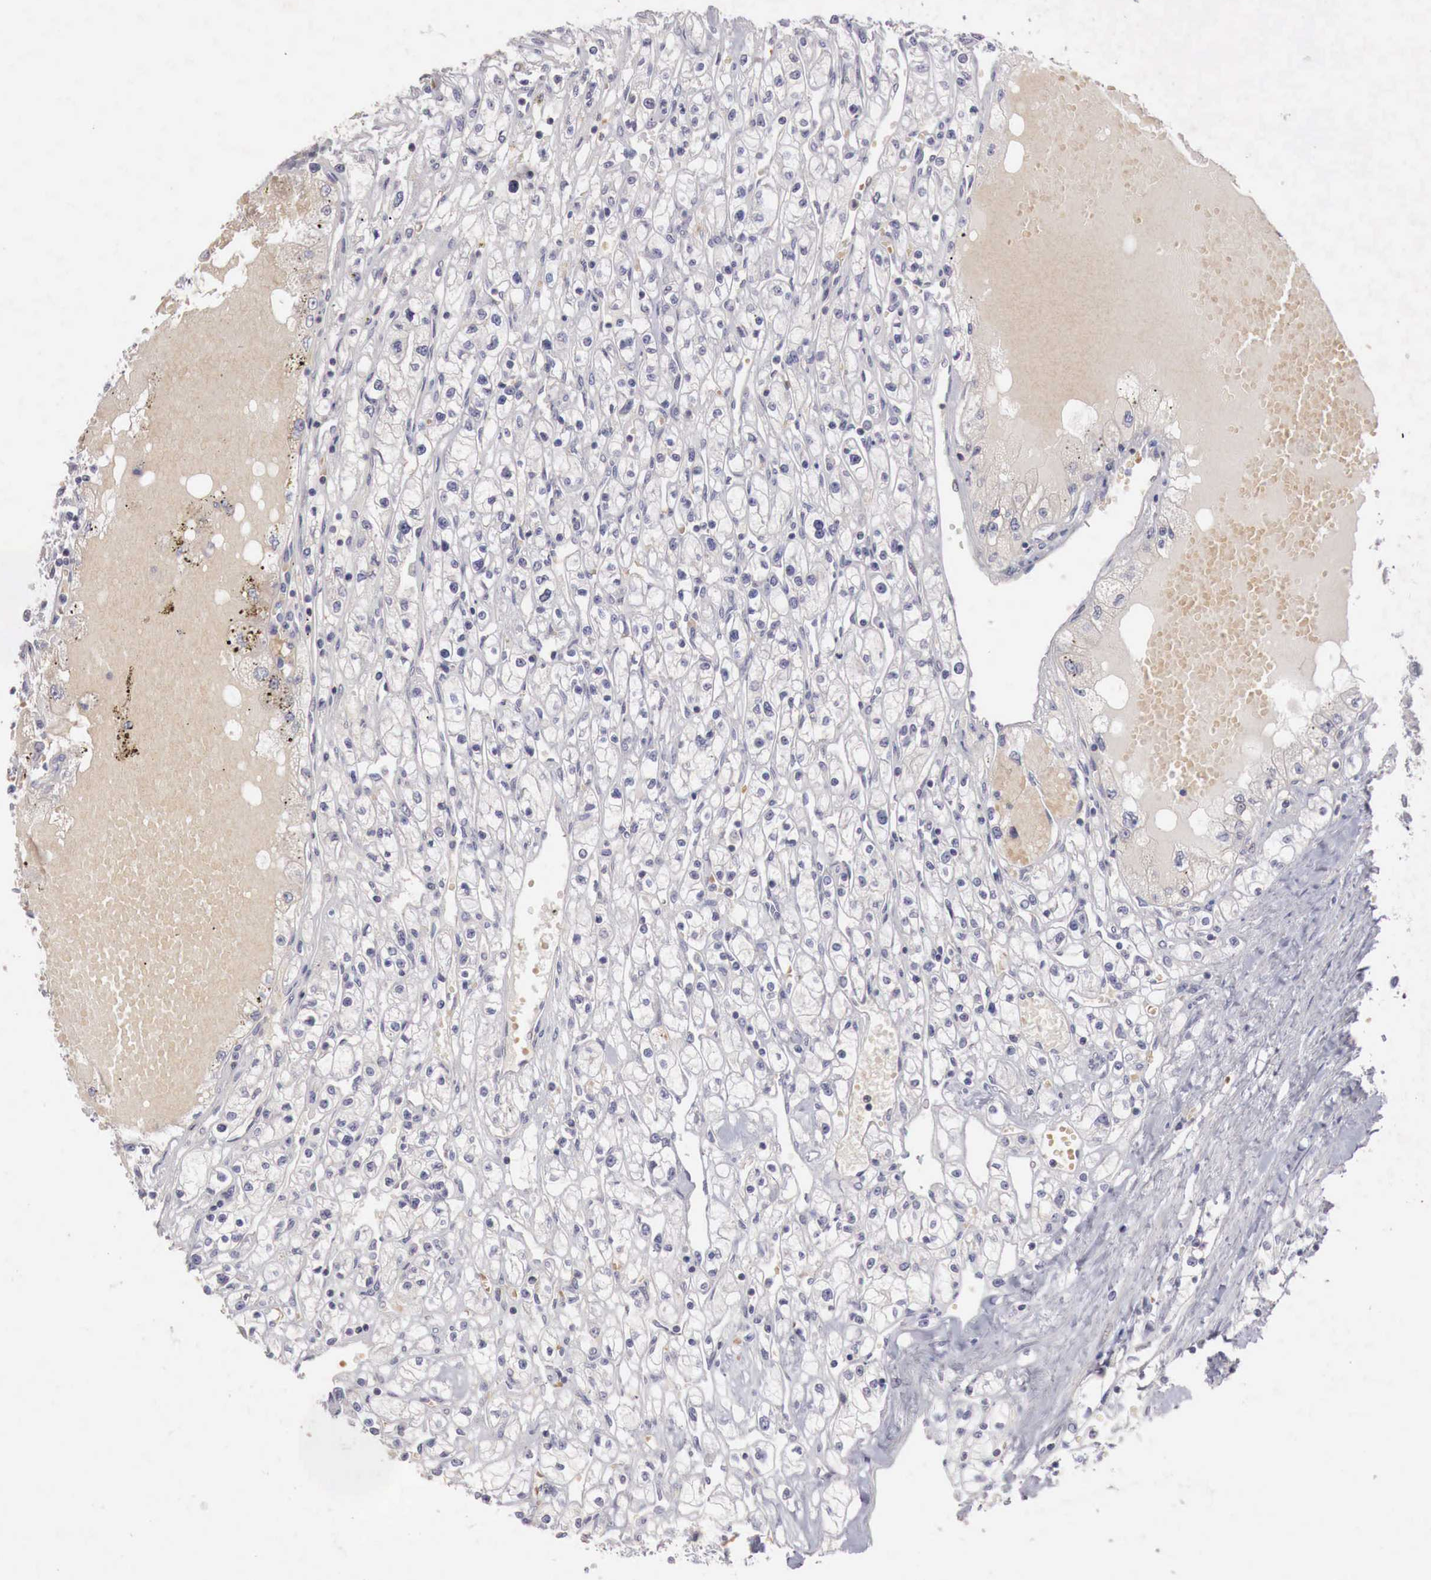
{"staining": {"intensity": "negative", "quantity": "none", "location": "none"}, "tissue": "renal cancer", "cell_type": "Tumor cells", "image_type": "cancer", "snomed": [{"axis": "morphology", "description": "Adenocarcinoma, NOS"}, {"axis": "topography", "description": "Kidney"}], "caption": "The IHC micrograph has no significant positivity in tumor cells of renal cancer tissue. (Immunohistochemistry (ihc), brightfield microscopy, high magnification).", "gene": "GATA1", "patient": {"sex": "male", "age": 56}}